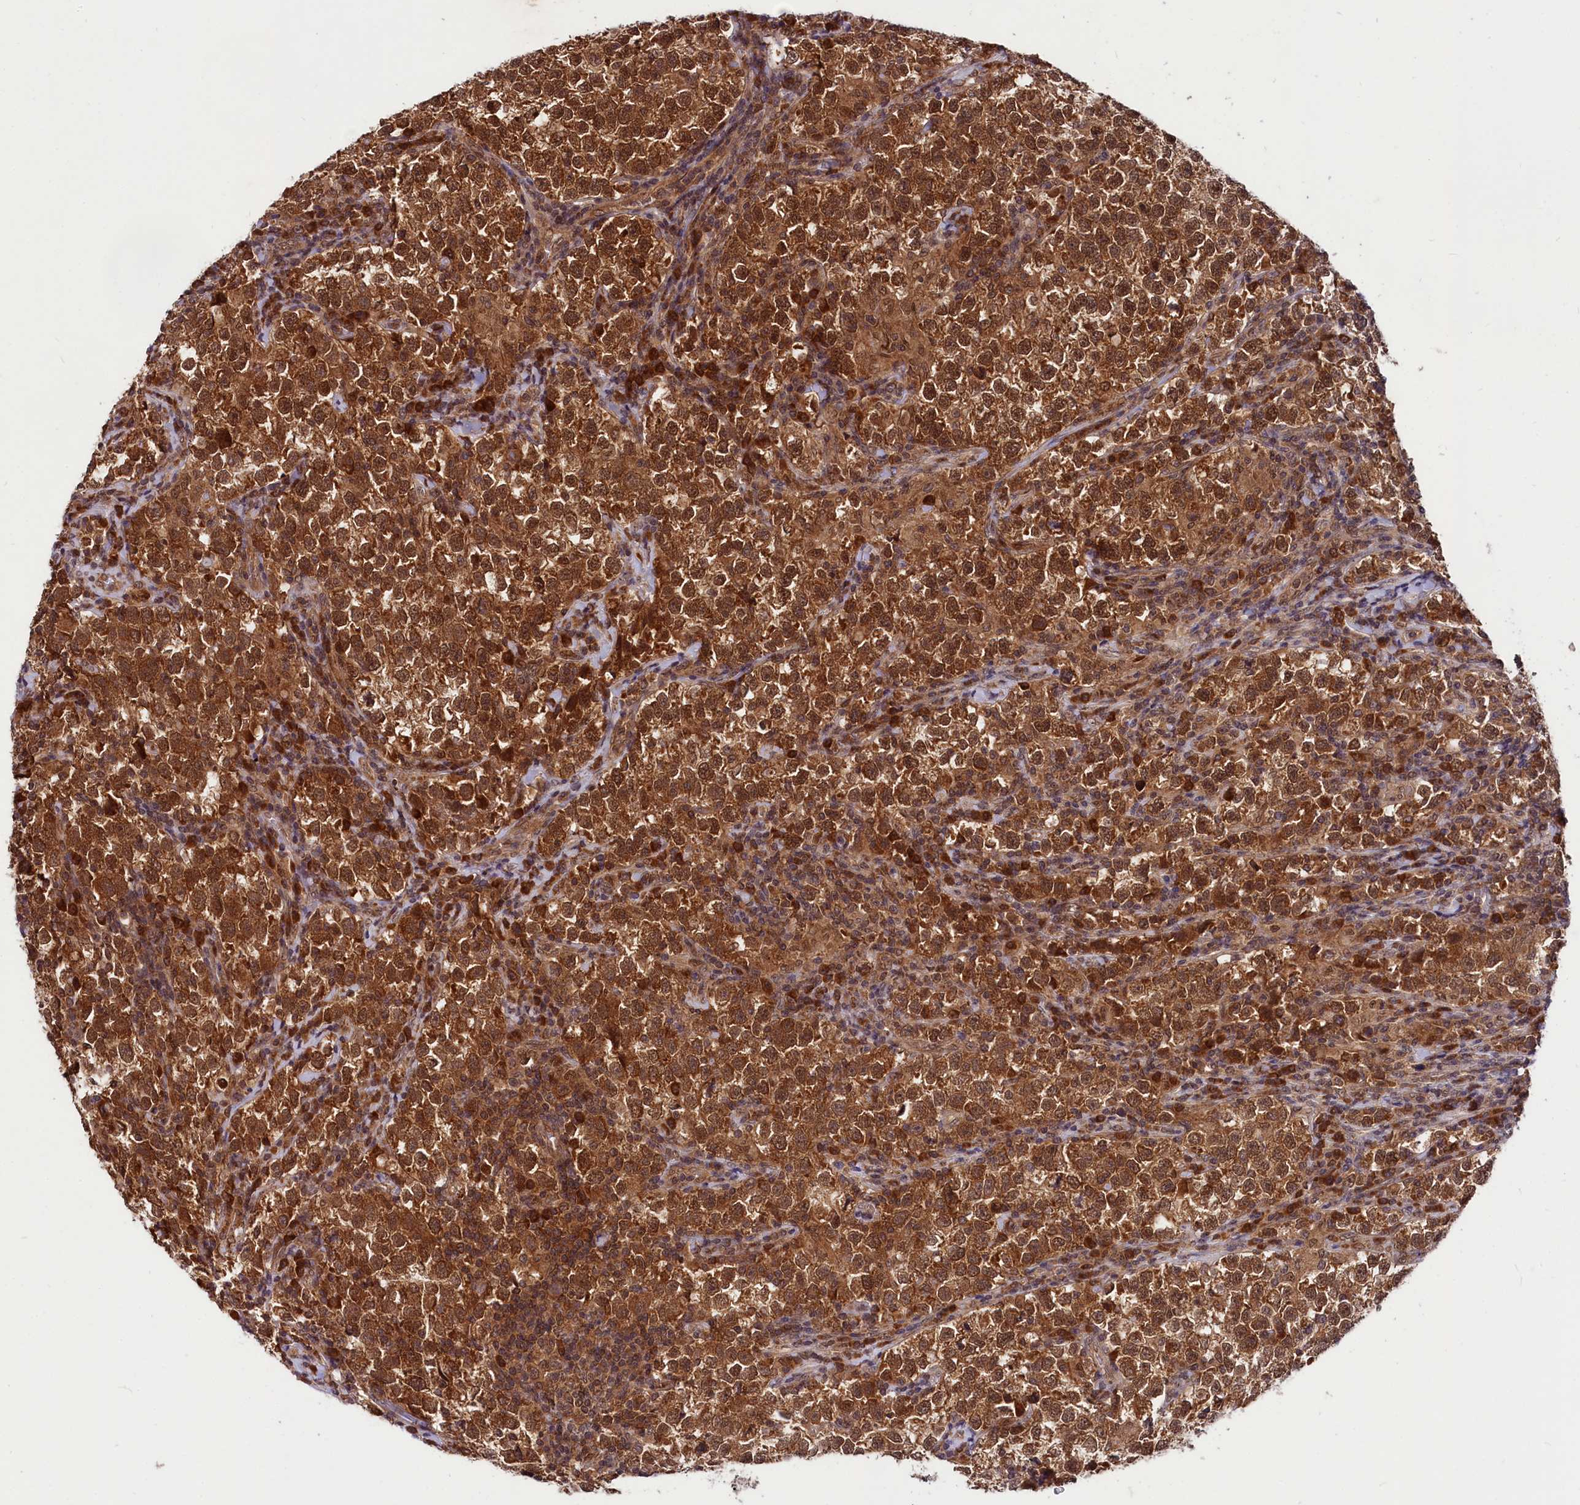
{"staining": {"intensity": "strong", "quantity": ">75%", "location": "cytoplasmic/membranous,nuclear"}, "tissue": "testis cancer", "cell_type": "Tumor cells", "image_type": "cancer", "snomed": [{"axis": "morphology", "description": "Normal tissue, NOS"}, {"axis": "morphology", "description": "Seminoma, NOS"}, {"axis": "topography", "description": "Testis"}], "caption": "Testis cancer (seminoma) tissue shows strong cytoplasmic/membranous and nuclear positivity in about >75% of tumor cells, visualized by immunohistochemistry.", "gene": "UBE3A", "patient": {"sex": "male", "age": 43}}